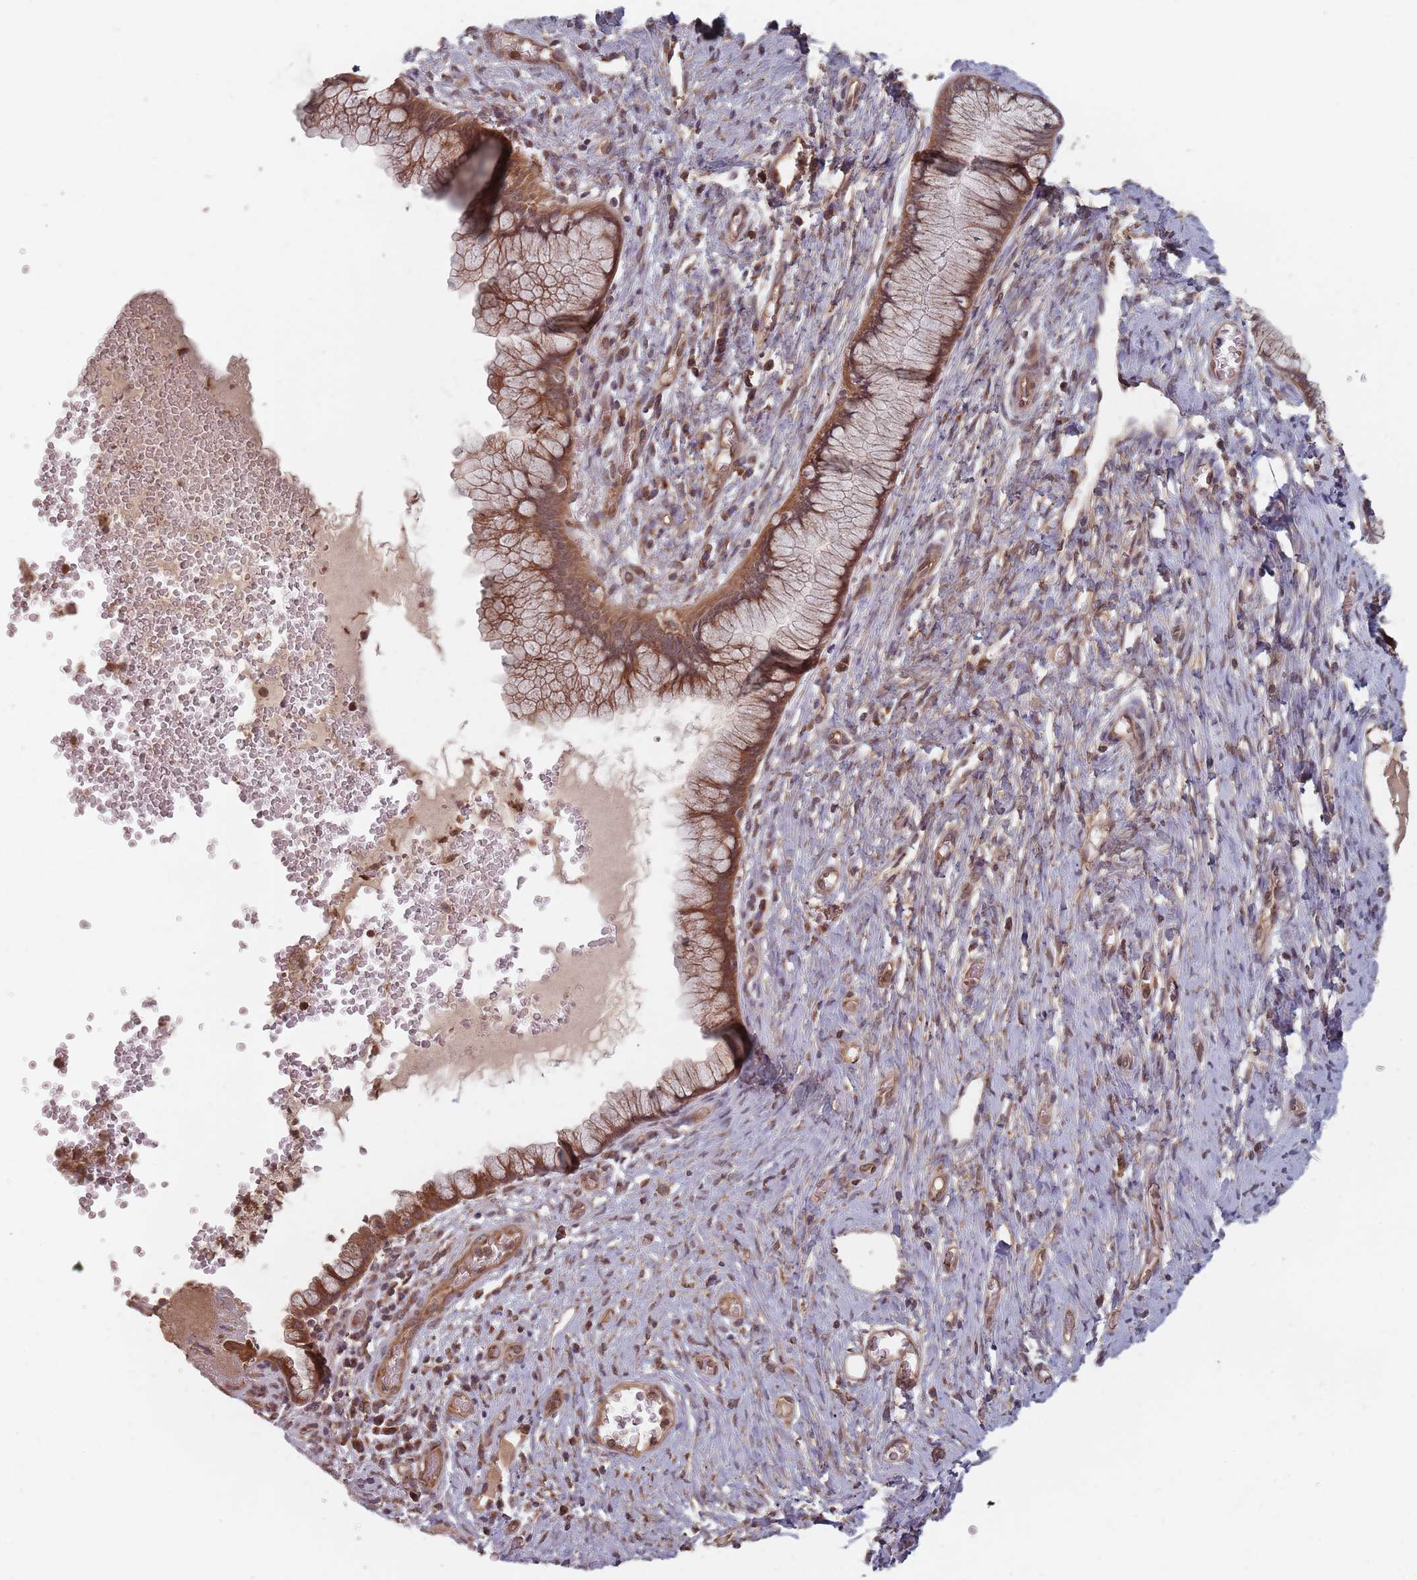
{"staining": {"intensity": "strong", "quantity": ">75%", "location": "cytoplasmic/membranous"}, "tissue": "cervix", "cell_type": "Glandular cells", "image_type": "normal", "snomed": [{"axis": "morphology", "description": "Normal tissue, NOS"}, {"axis": "topography", "description": "Cervix"}], "caption": "Glandular cells demonstrate strong cytoplasmic/membranous positivity in about >75% of cells in normal cervix.", "gene": "C3orf14", "patient": {"sex": "female", "age": 42}}